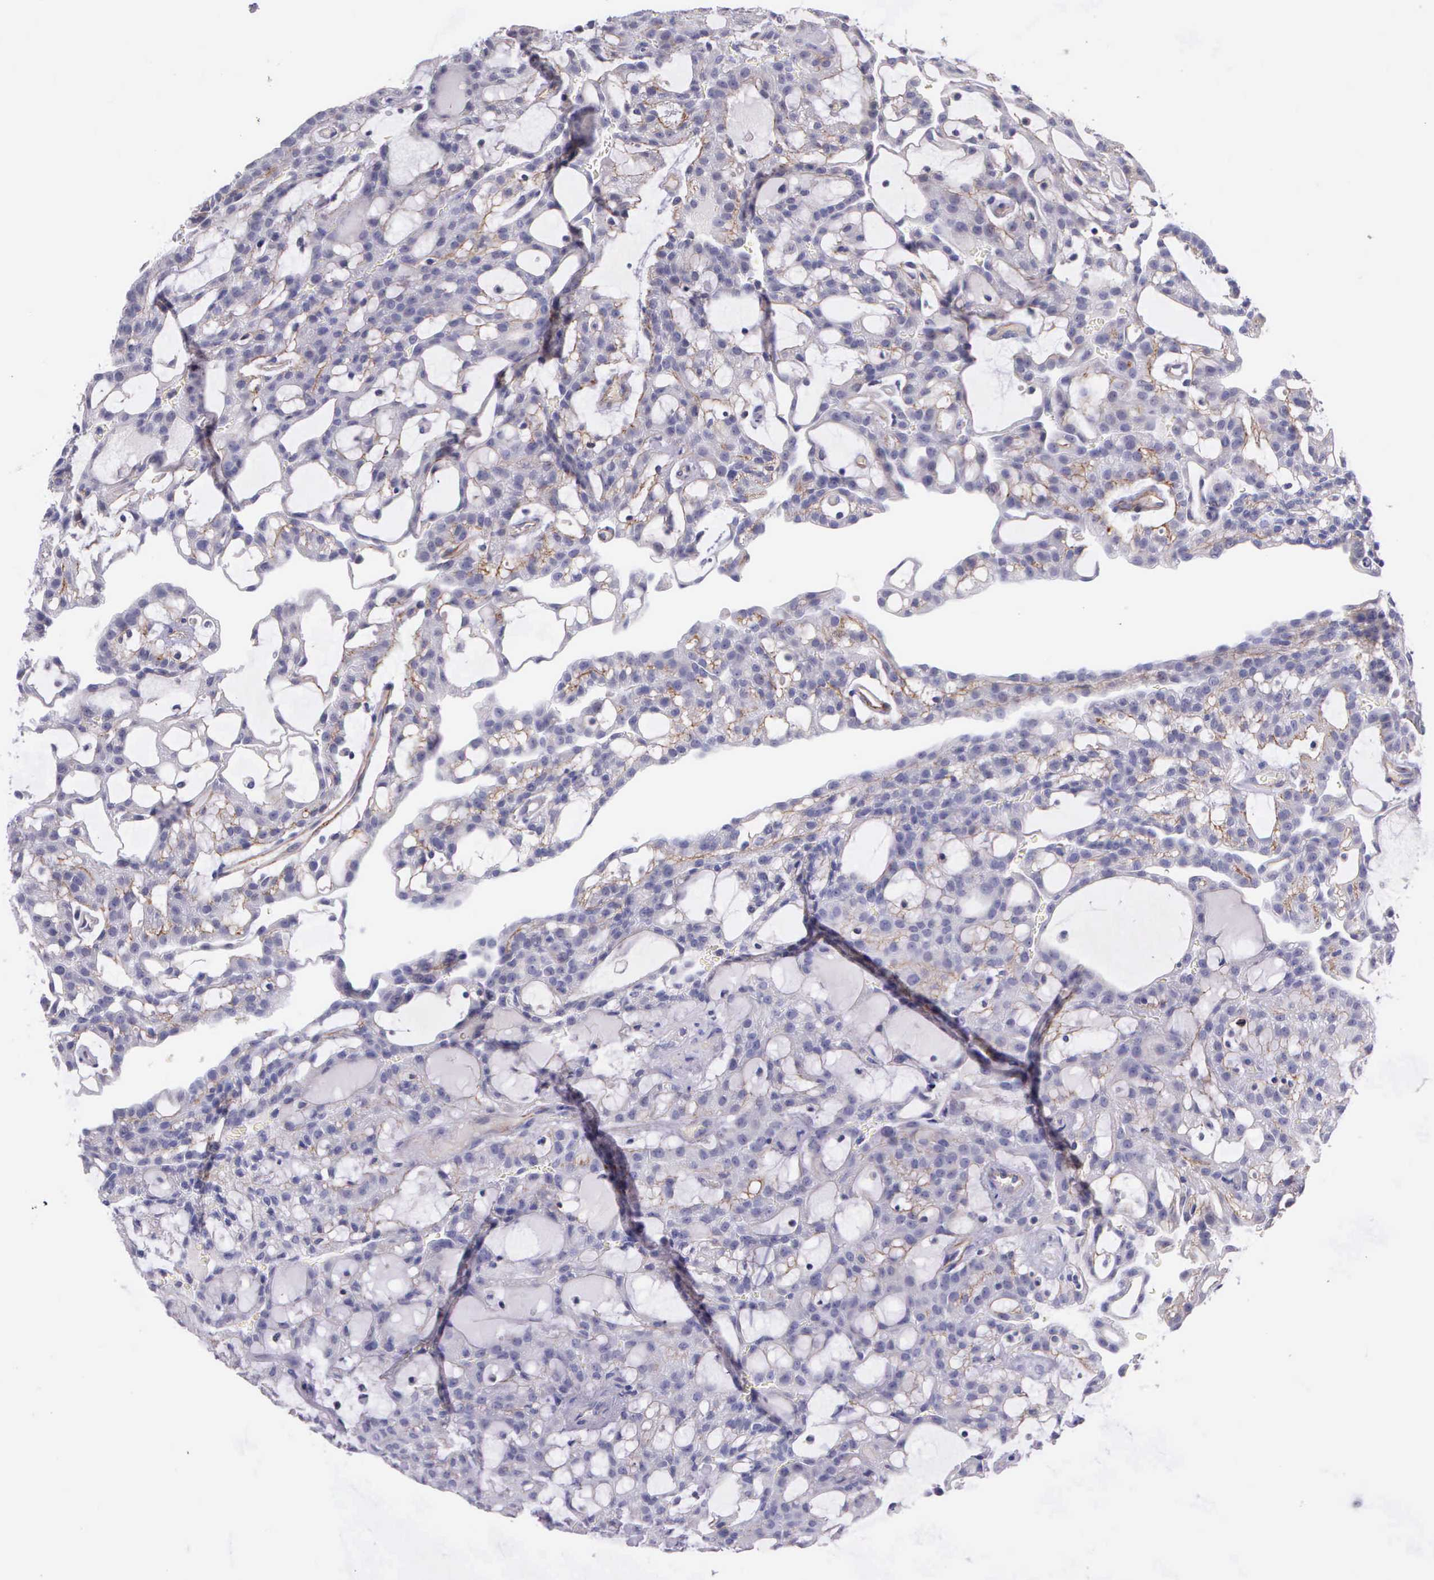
{"staining": {"intensity": "negative", "quantity": "none", "location": "none"}, "tissue": "renal cancer", "cell_type": "Tumor cells", "image_type": "cancer", "snomed": [{"axis": "morphology", "description": "Adenocarcinoma, NOS"}, {"axis": "topography", "description": "Kidney"}], "caption": "The image exhibits no significant expression in tumor cells of renal cancer (adenocarcinoma).", "gene": "THSD7A", "patient": {"sex": "male", "age": 63}}